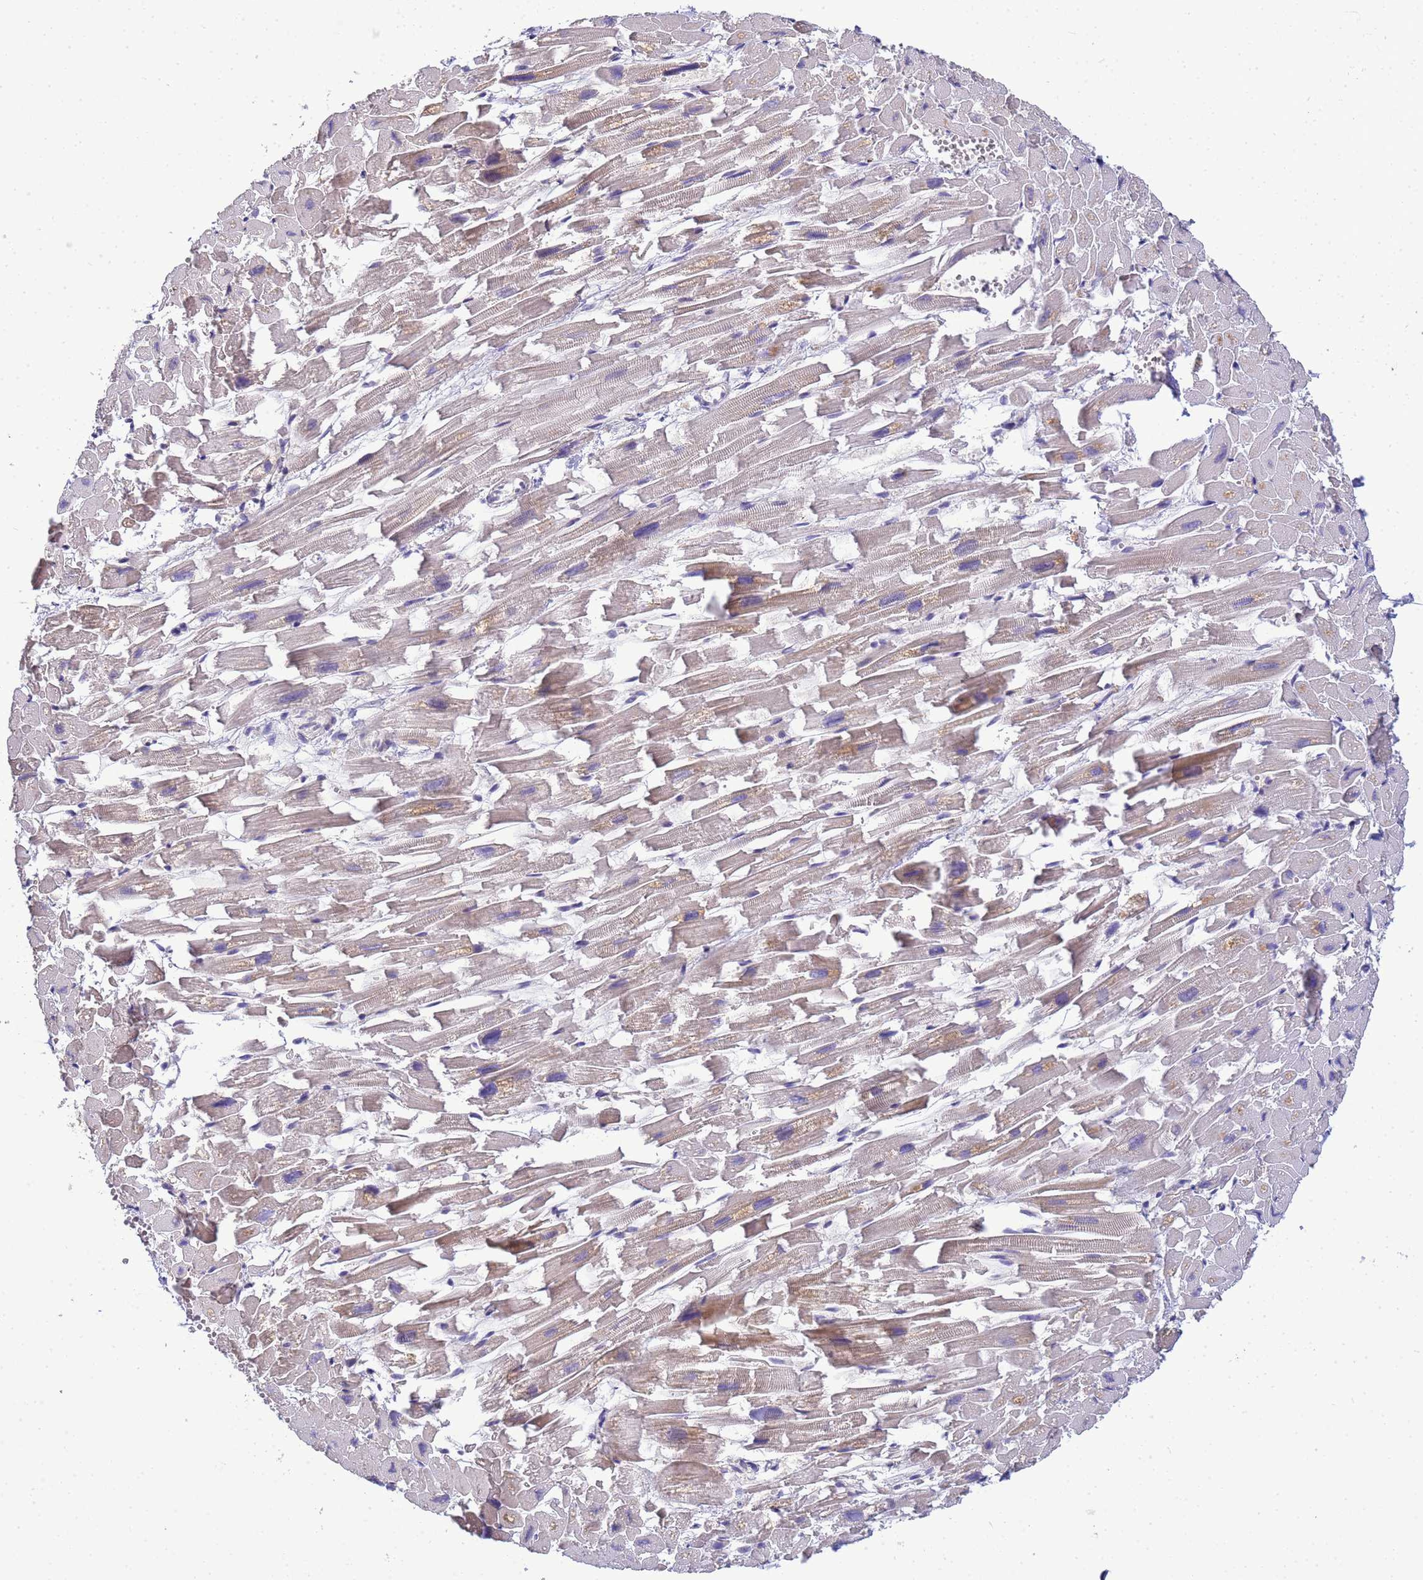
{"staining": {"intensity": "weak", "quantity": "25%-75%", "location": "cytoplasmic/membranous"}, "tissue": "heart muscle", "cell_type": "Cardiomyocytes", "image_type": "normal", "snomed": [{"axis": "morphology", "description": "Normal tissue, NOS"}, {"axis": "topography", "description": "Heart"}], "caption": "Cardiomyocytes display low levels of weak cytoplasmic/membranous expression in approximately 25%-75% of cells in unremarkable human heart muscle.", "gene": "TMEM74B", "patient": {"sex": "female", "age": 64}}